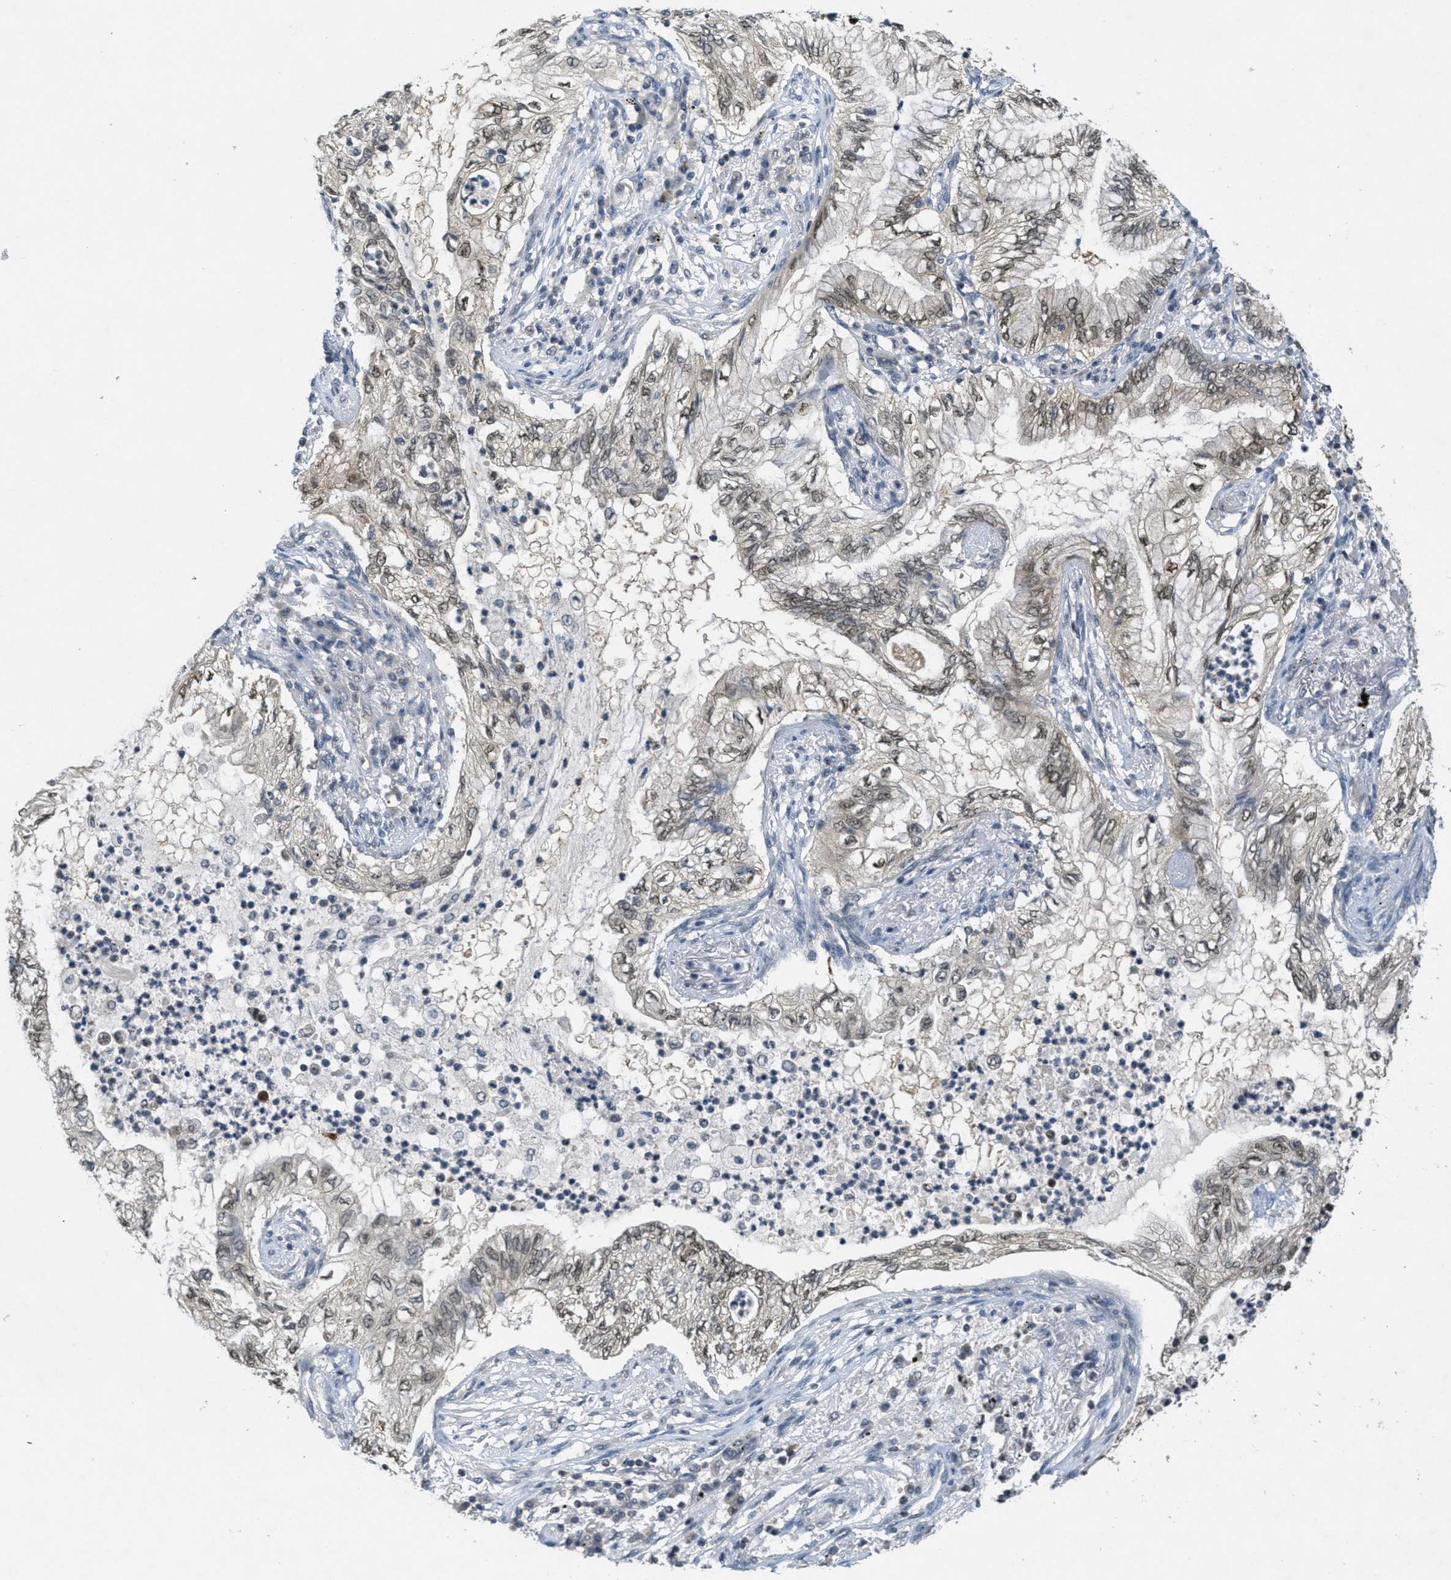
{"staining": {"intensity": "weak", "quantity": ">75%", "location": "nuclear"}, "tissue": "lung cancer", "cell_type": "Tumor cells", "image_type": "cancer", "snomed": [{"axis": "morphology", "description": "Normal tissue, NOS"}, {"axis": "morphology", "description": "Adenocarcinoma, NOS"}, {"axis": "topography", "description": "Bronchus"}, {"axis": "topography", "description": "Lung"}], "caption": "Immunohistochemical staining of human lung cancer (adenocarcinoma) reveals weak nuclear protein staining in about >75% of tumor cells. (DAB (3,3'-diaminobenzidine) IHC, brown staining for protein, blue staining for nuclei).", "gene": "DNAJB1", "patient": {"sex": "female", "age": 70}}